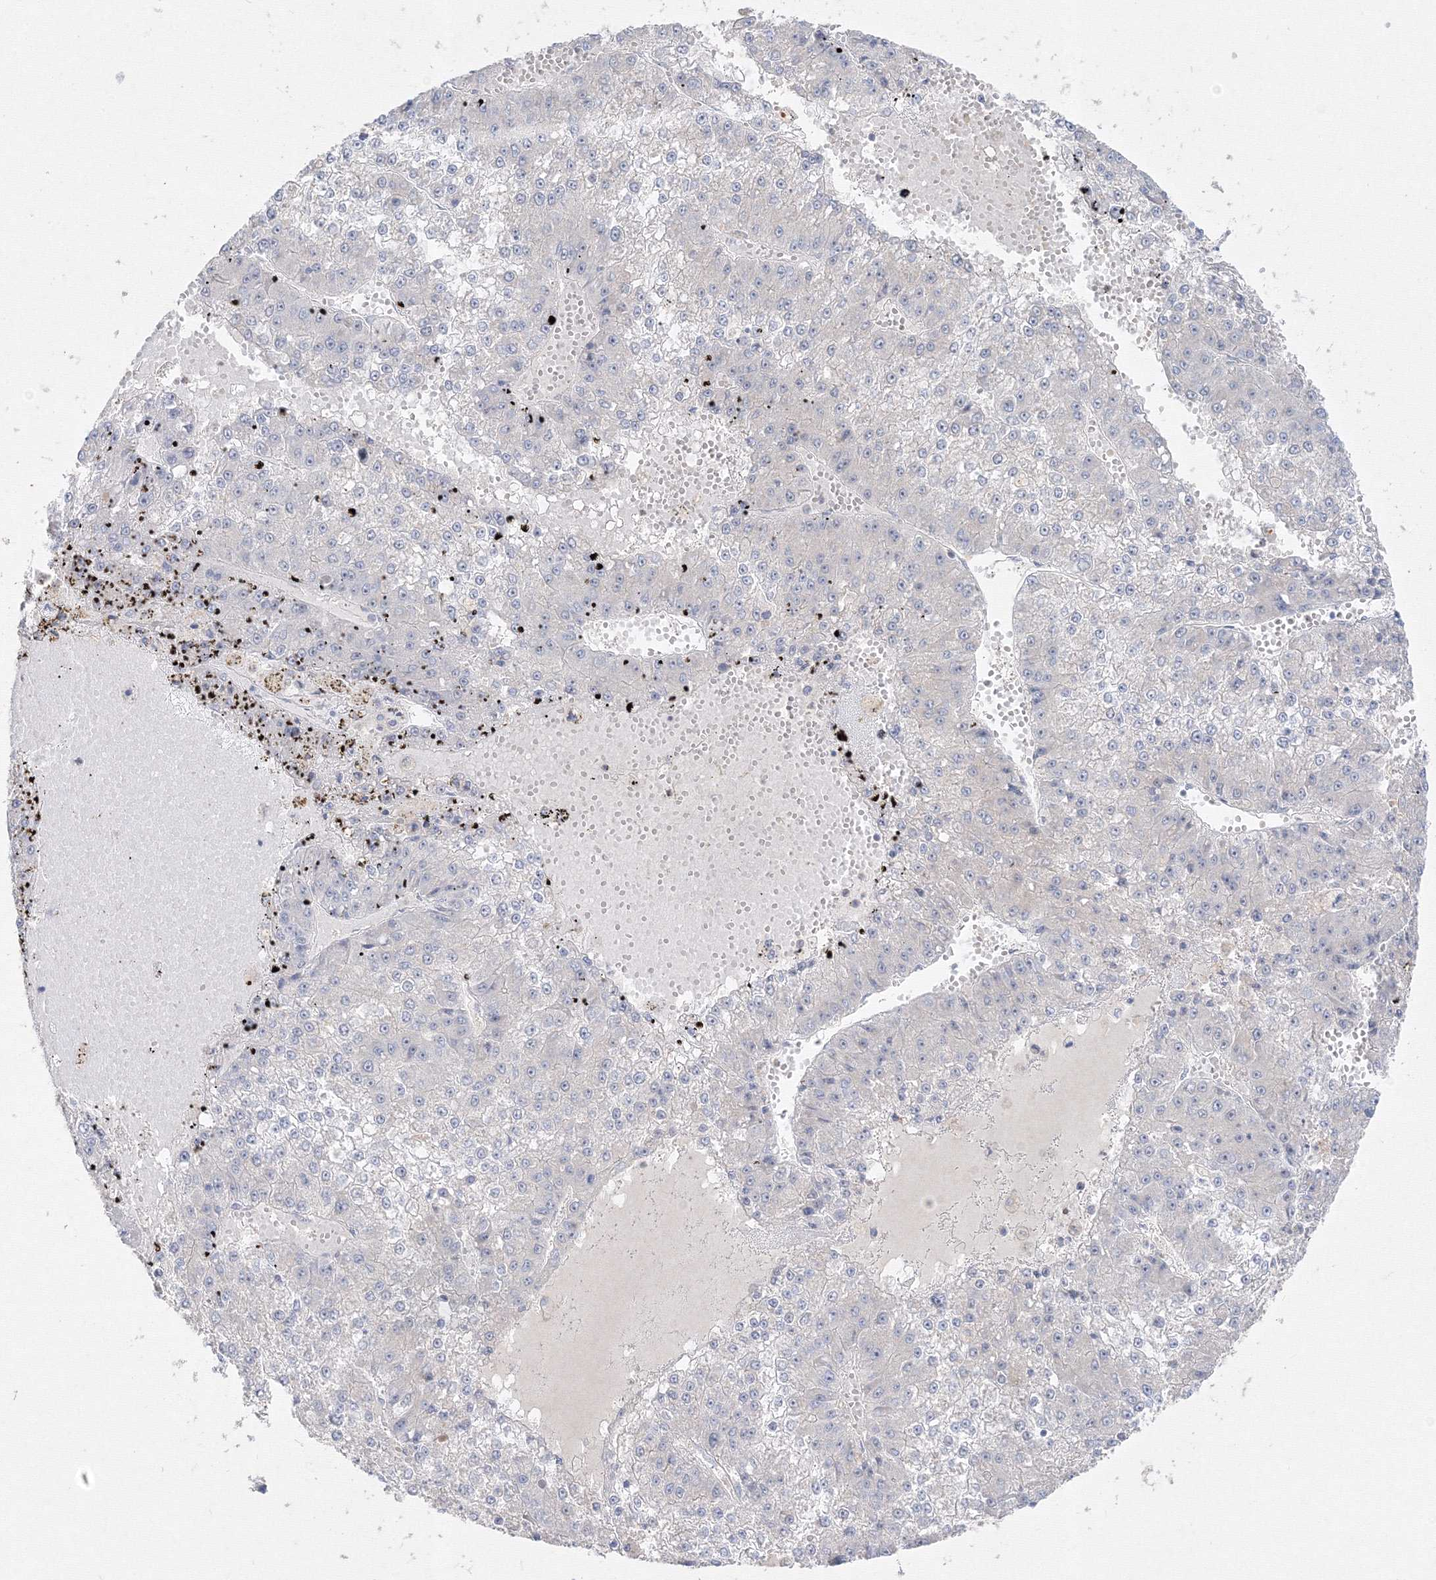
{"staining": {"intensity": "negative", "quantity": "none", "location": "none"}, "tissue": "liver cancer", "cell_type": "Tumor cells", "image_type": "cancer", "snomed": [{"axis": "morphology", "description": "Carcinoma, Hepatocellular, NOS"}, {"axis": "topography", "description": "Liver"}], "caption": "Immunohistochemical staining of human hepatocellular carcinoma (liver) shows no significant staining in tumor cells.", "gene": "FBXL8", "patient": {"sex": "female", "age": 73}}